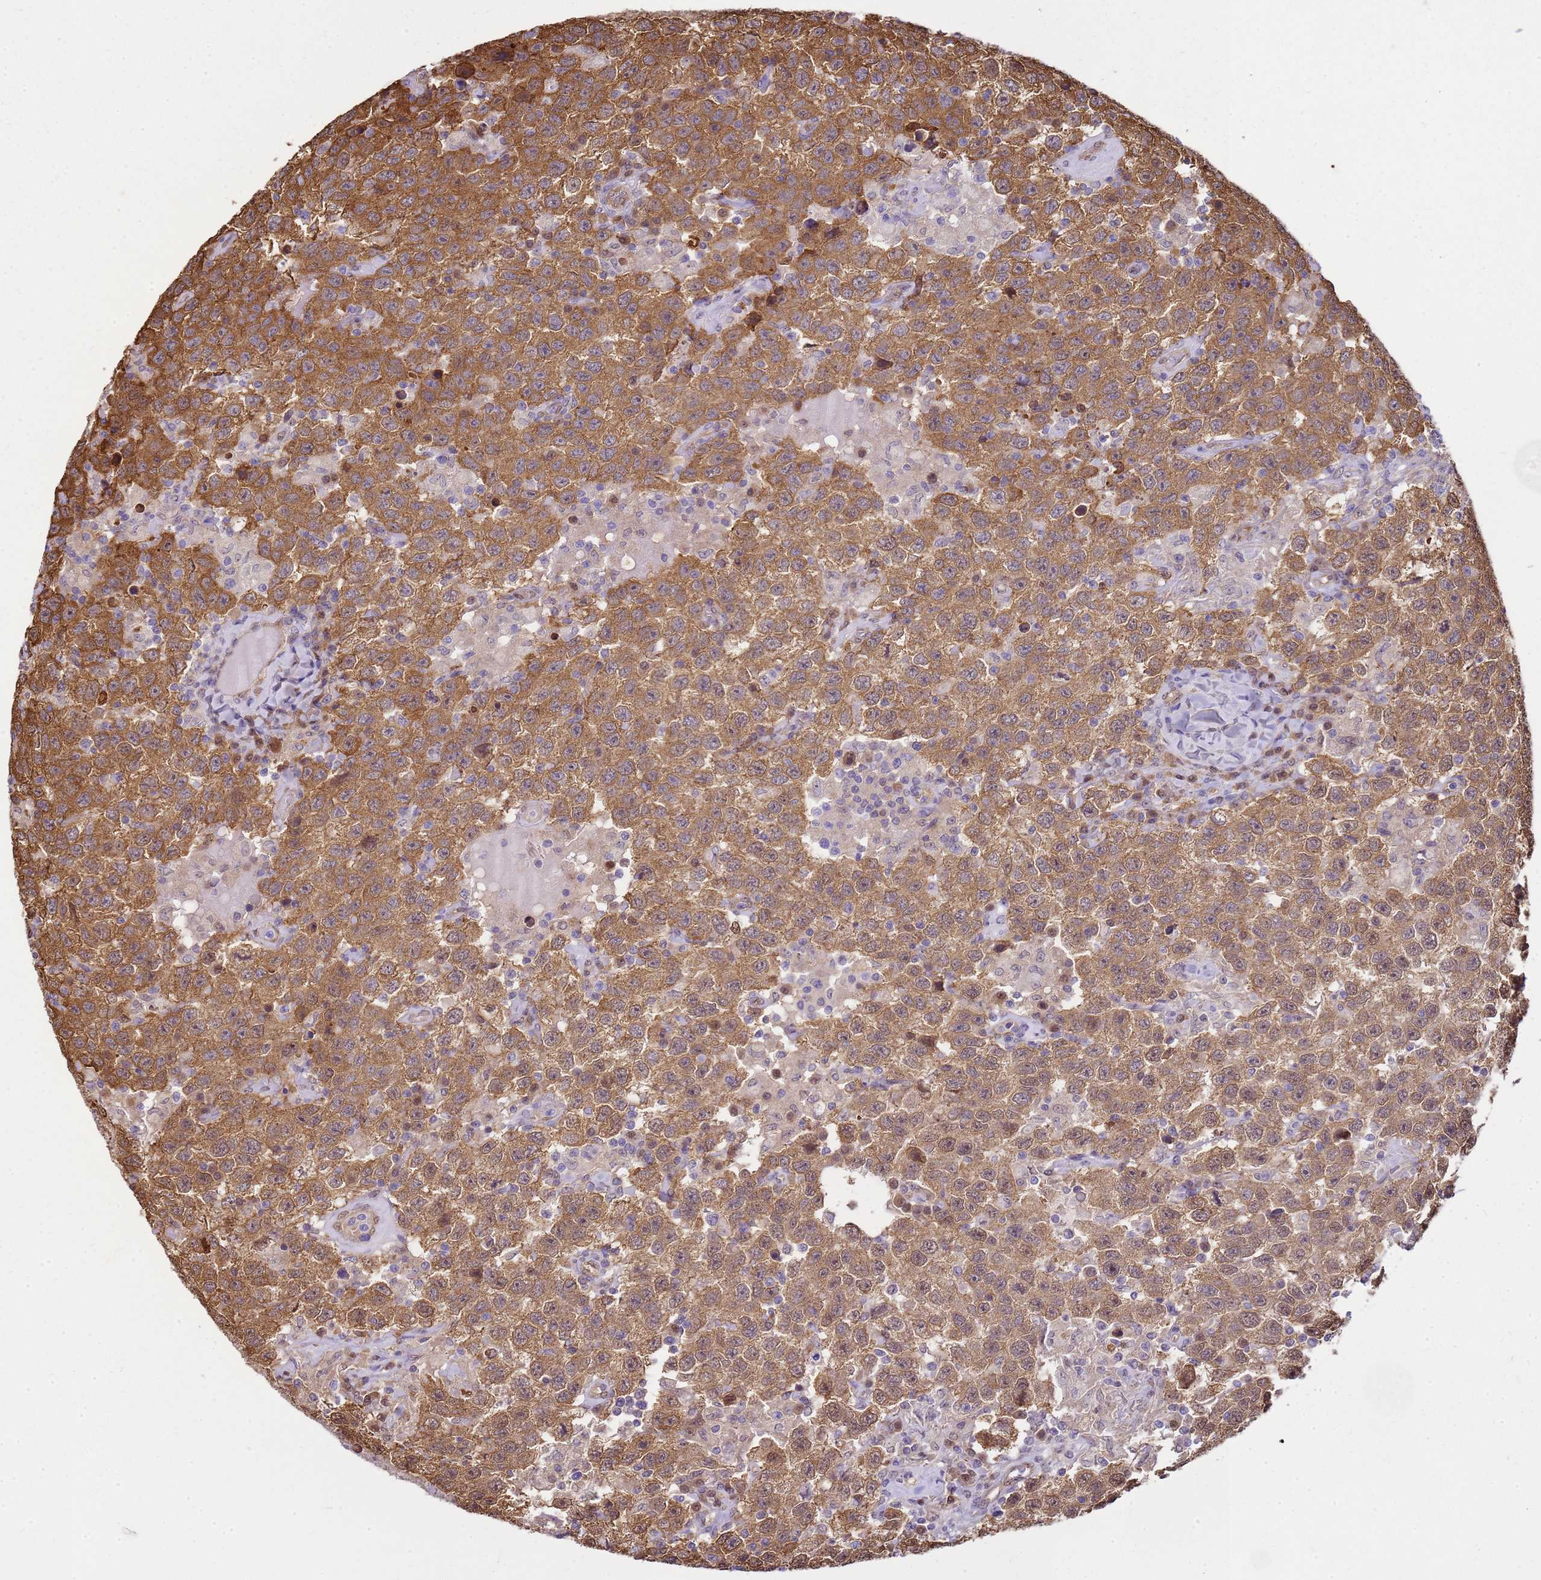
{"staining": {"intensity": "moderate", "quantity": ">75%", "location": "cytoplasmic/membranous"}, "tissue": "testis cancer", "cell_type": "Tumor cells", "image_type": "cancer", "snomed": [{"axis": "morphology", "description": "Seminoma, NOS"}, {"axis": "topography", "description": "Testis"}], "caption": "Protein staining demonstrates moderate cytoplasmic/membranous expression in about >75% of tumor cells in testis cancer.", "gene": "YWHAE", "patient": {"sex": "male", "age": 41}}